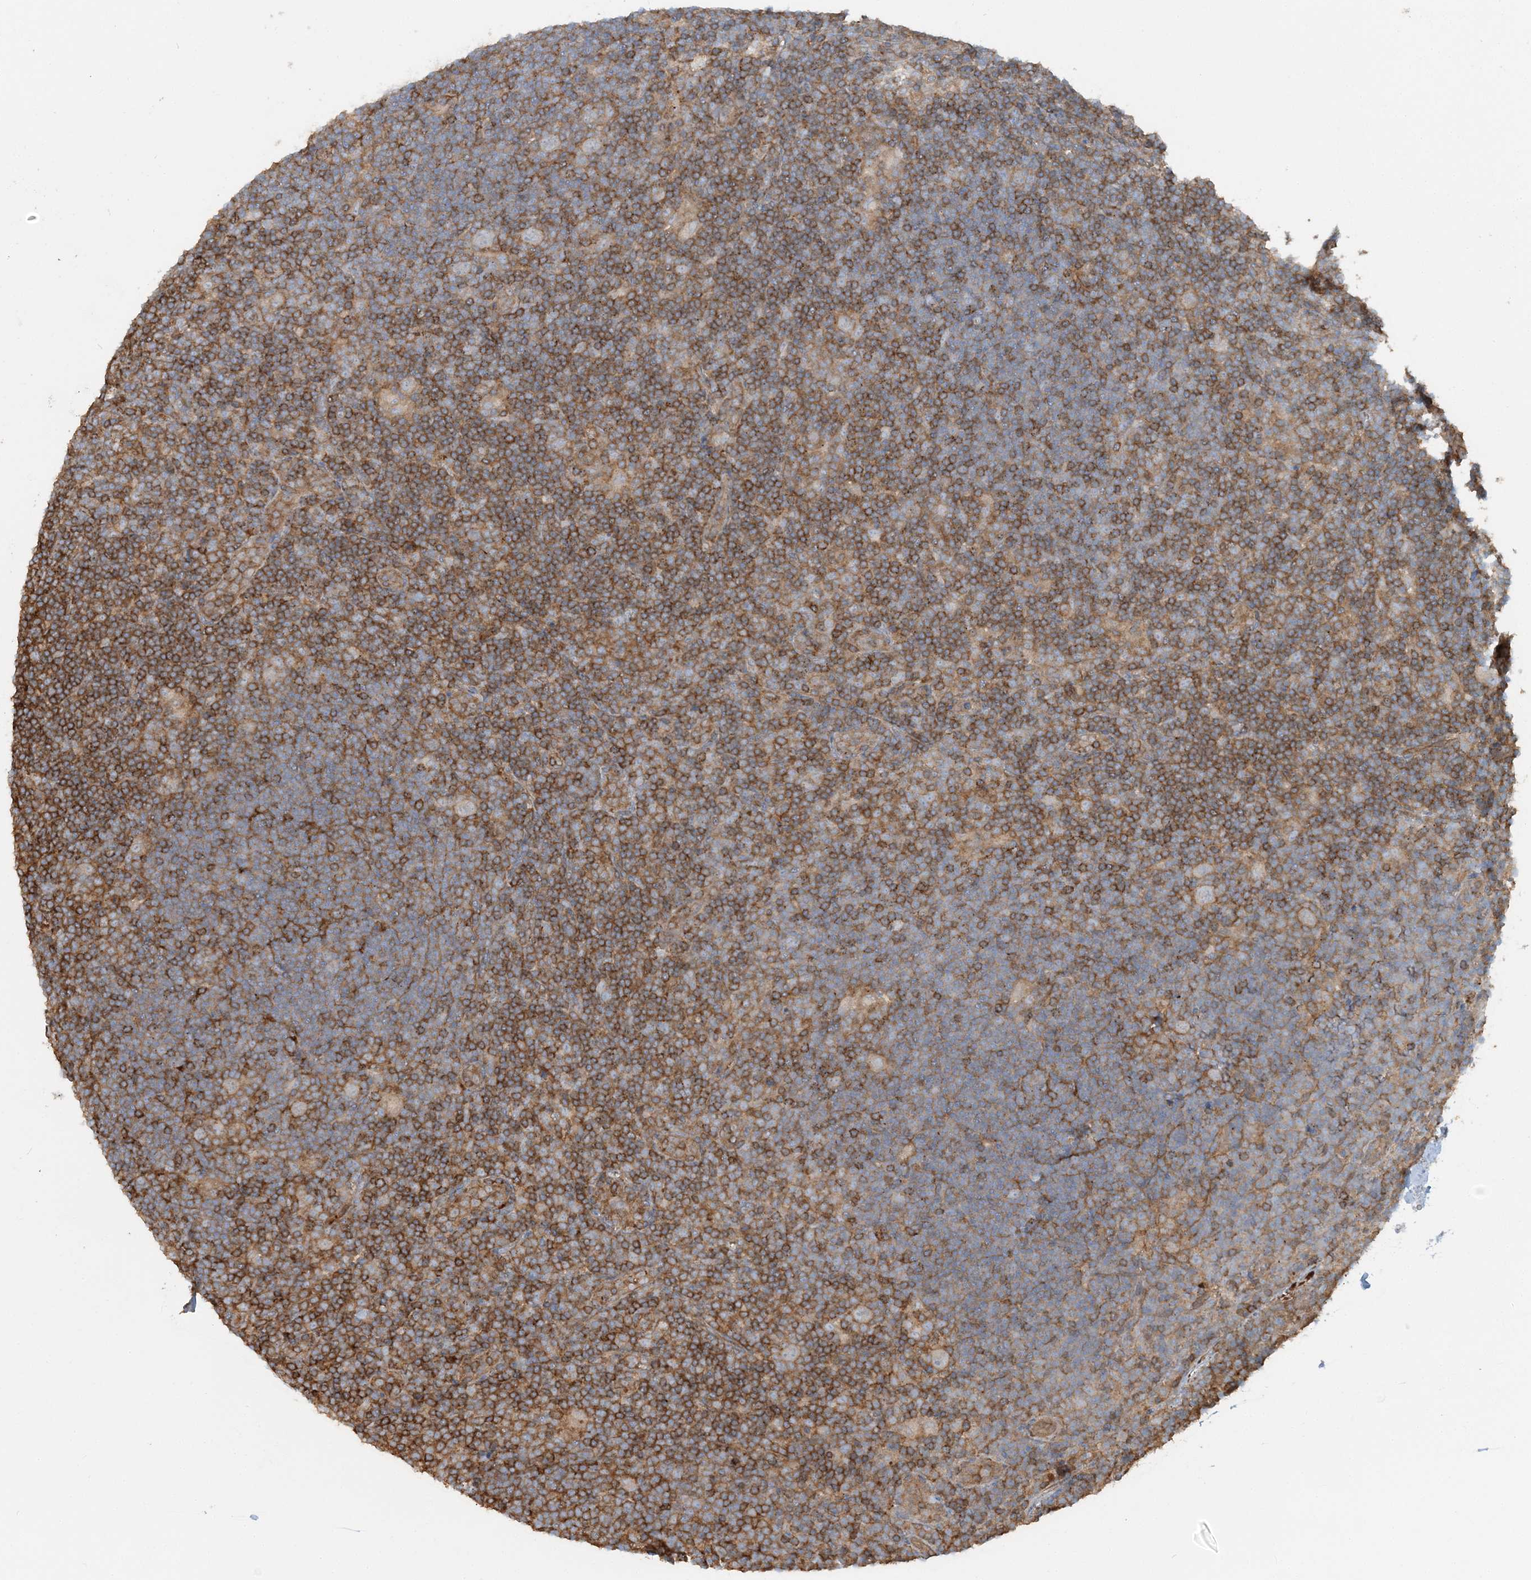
{"staining": {"intensity": "negative", "quantity": "none", "location": "none"}, "tissue": "lymphoma", "cell_type": "Tumor cells", "image_type": "cancer", "snomed": [{"axis": "morphology", "description": "Hodgkin's disease, NOS"}, {"axis": "topography", "description": "Lymph node"}], "caption": "The micrograph demonstrates no staining of tumor cells in Hodgkin's disease. The staining is performed using DAB brown chromogen with nuclei counter-stained in using hematoxylin.", "gene": "DSTN", "patient": {"sex": "female", "age": 57}}